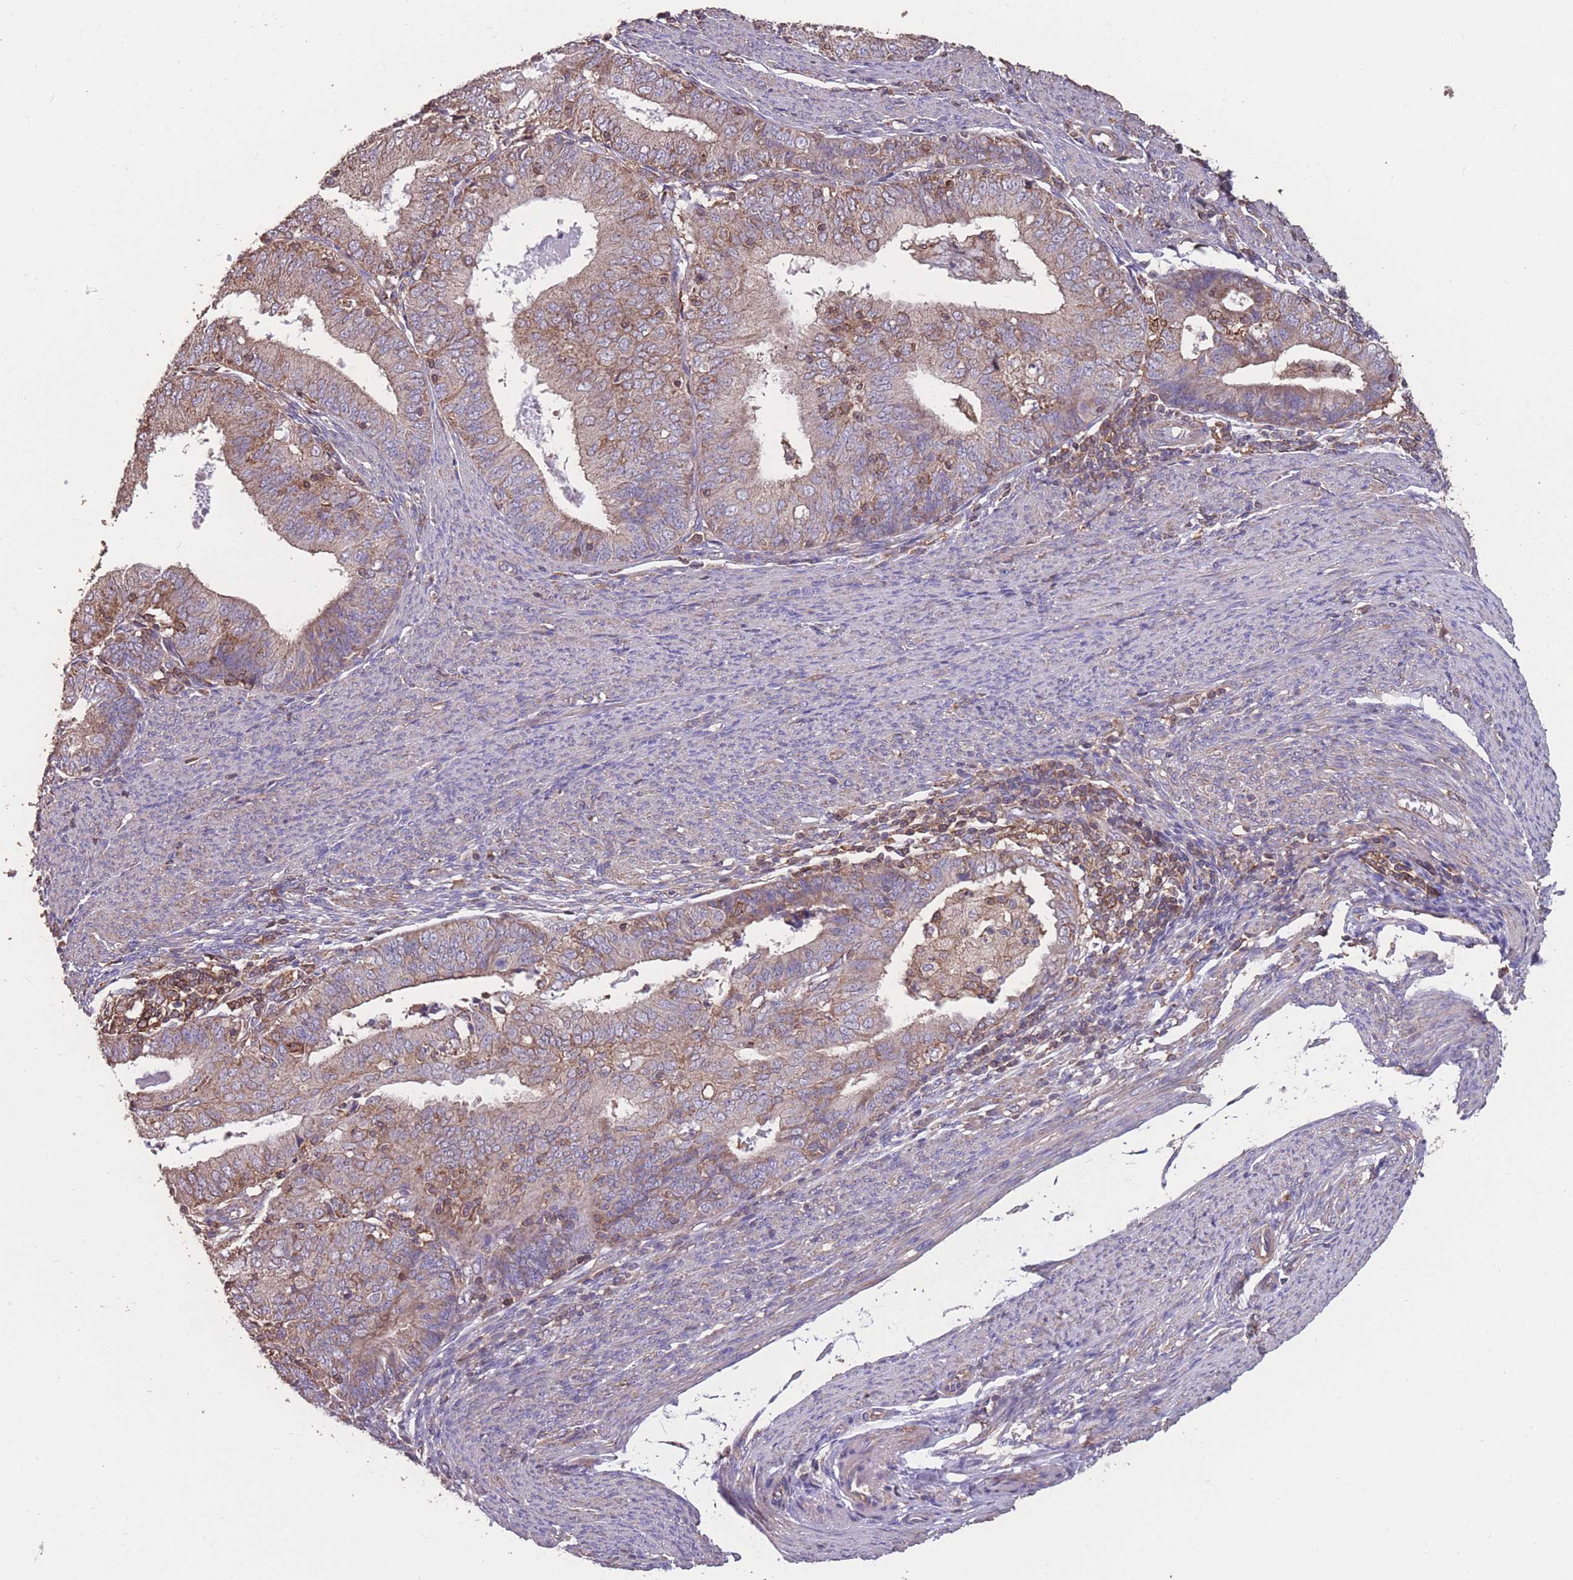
{"staining": {"intensity": "weak", "quantity": "25%-75%", "location": "cytoplasmic/membranous"}, "tissue": "endometrial cancer", "cell_type": "Tumor cells", "image_type": "cancer", "snomed": [{"axis": "morphology", "description": "Adenocarcinoma, NOS"}, {"axis": "topography", "description": "Endometrium"}], "caption": "High-power microscopy captured an IHC histopathology image of endometrial adenocarcinoma, revealing weak cytoplasmic/membranous staining in approximately 25%-75% of tumor cells.", "gene": "NUDT21", "patient": {"sex": "female", "age": 57}}